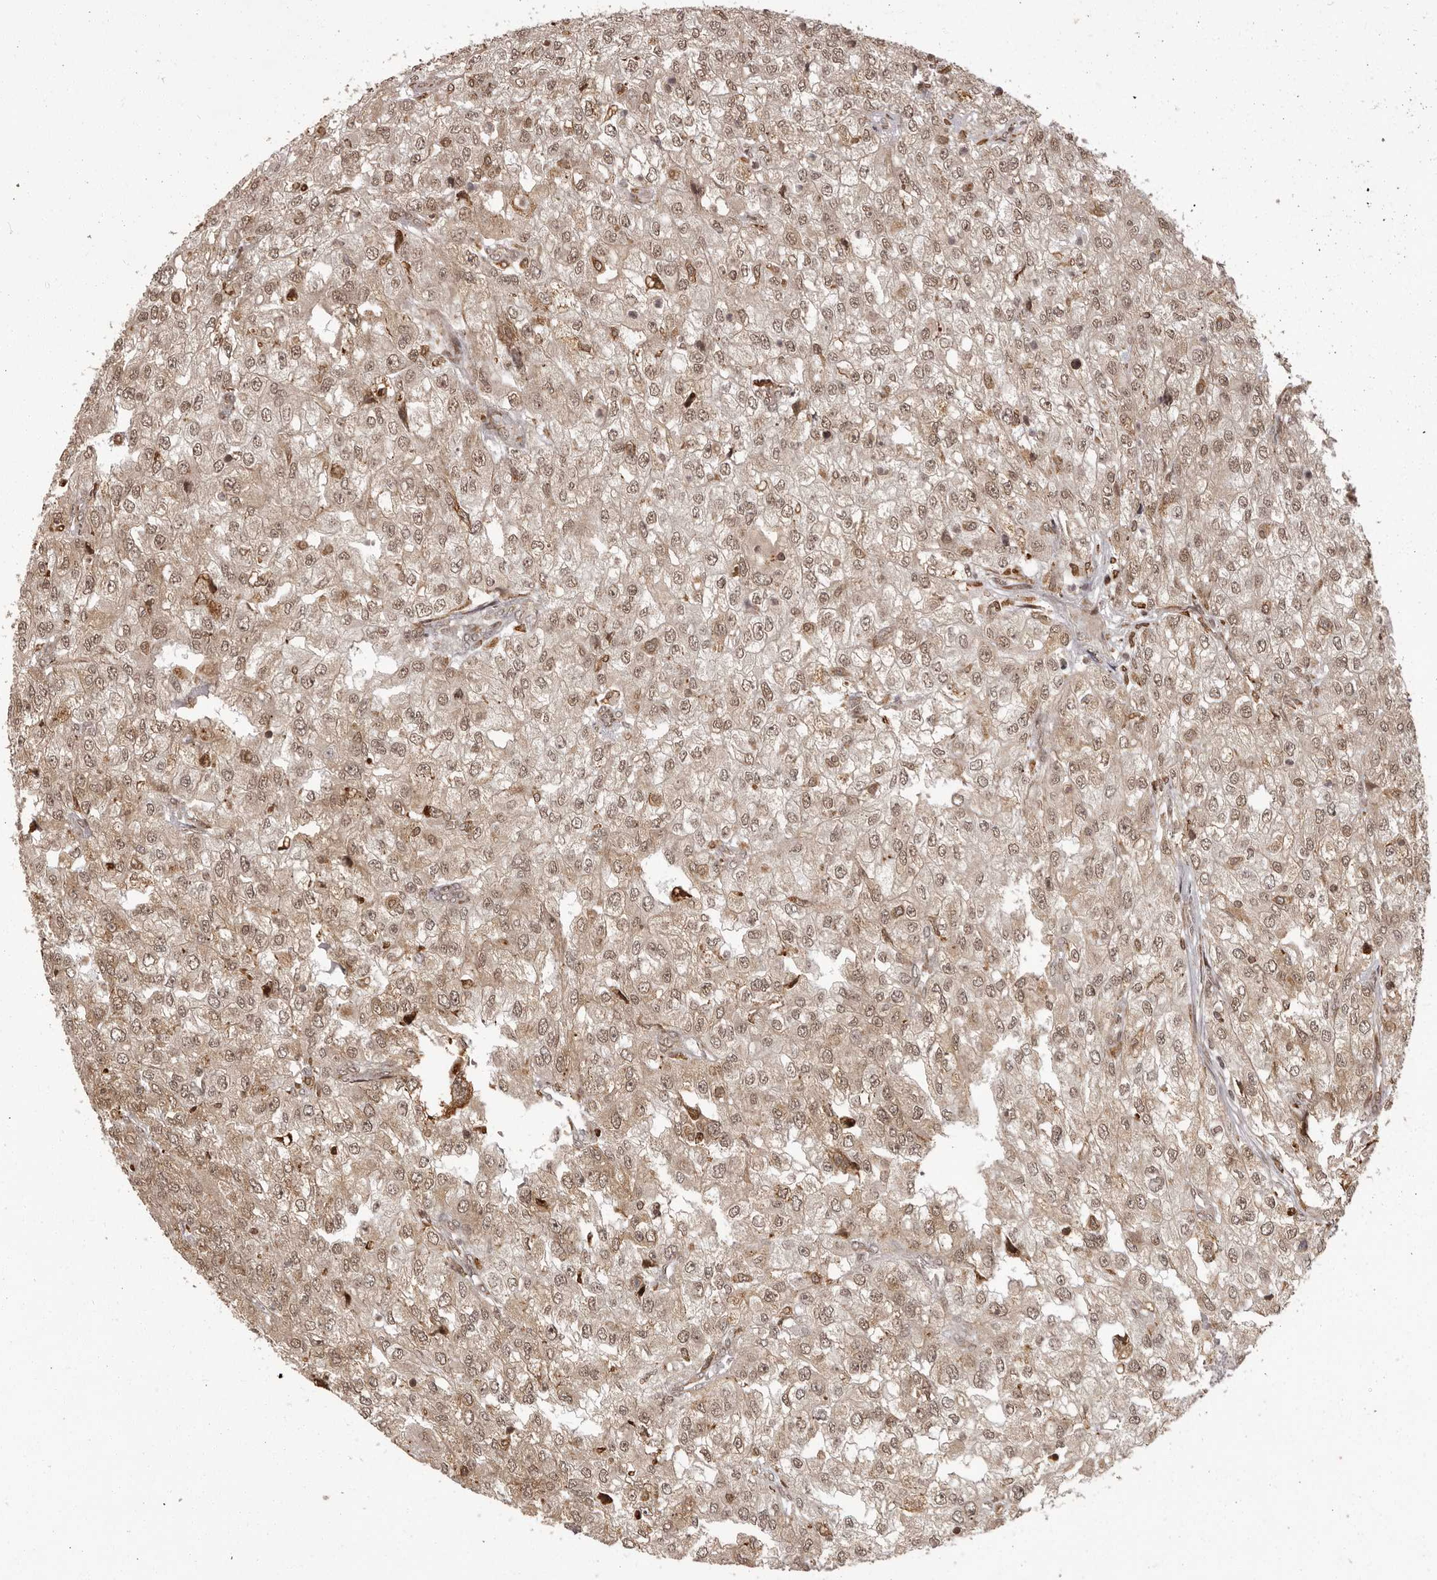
{"staining": {"intensity": "moderate", "quantity": ">75%", "location": "nuclear"}, "tissue": "renal cancer", "cell_type": "Tumor cells", "image_type": "cancer", "snomed": [{"axis": "morphology", "description": "Adenocarcinoma, NOS"}, {"axis": "topography", "description": "Kidney"}], "caption": "A high-resolution image shows immunohistochemistry (IHC) staining of renal cancer (adenocarcinoma), which shows moderate nuclear staining in about >75% of tumor cells.", "gene": "IL32", "patient": {"sex": "female", "age": 54}}